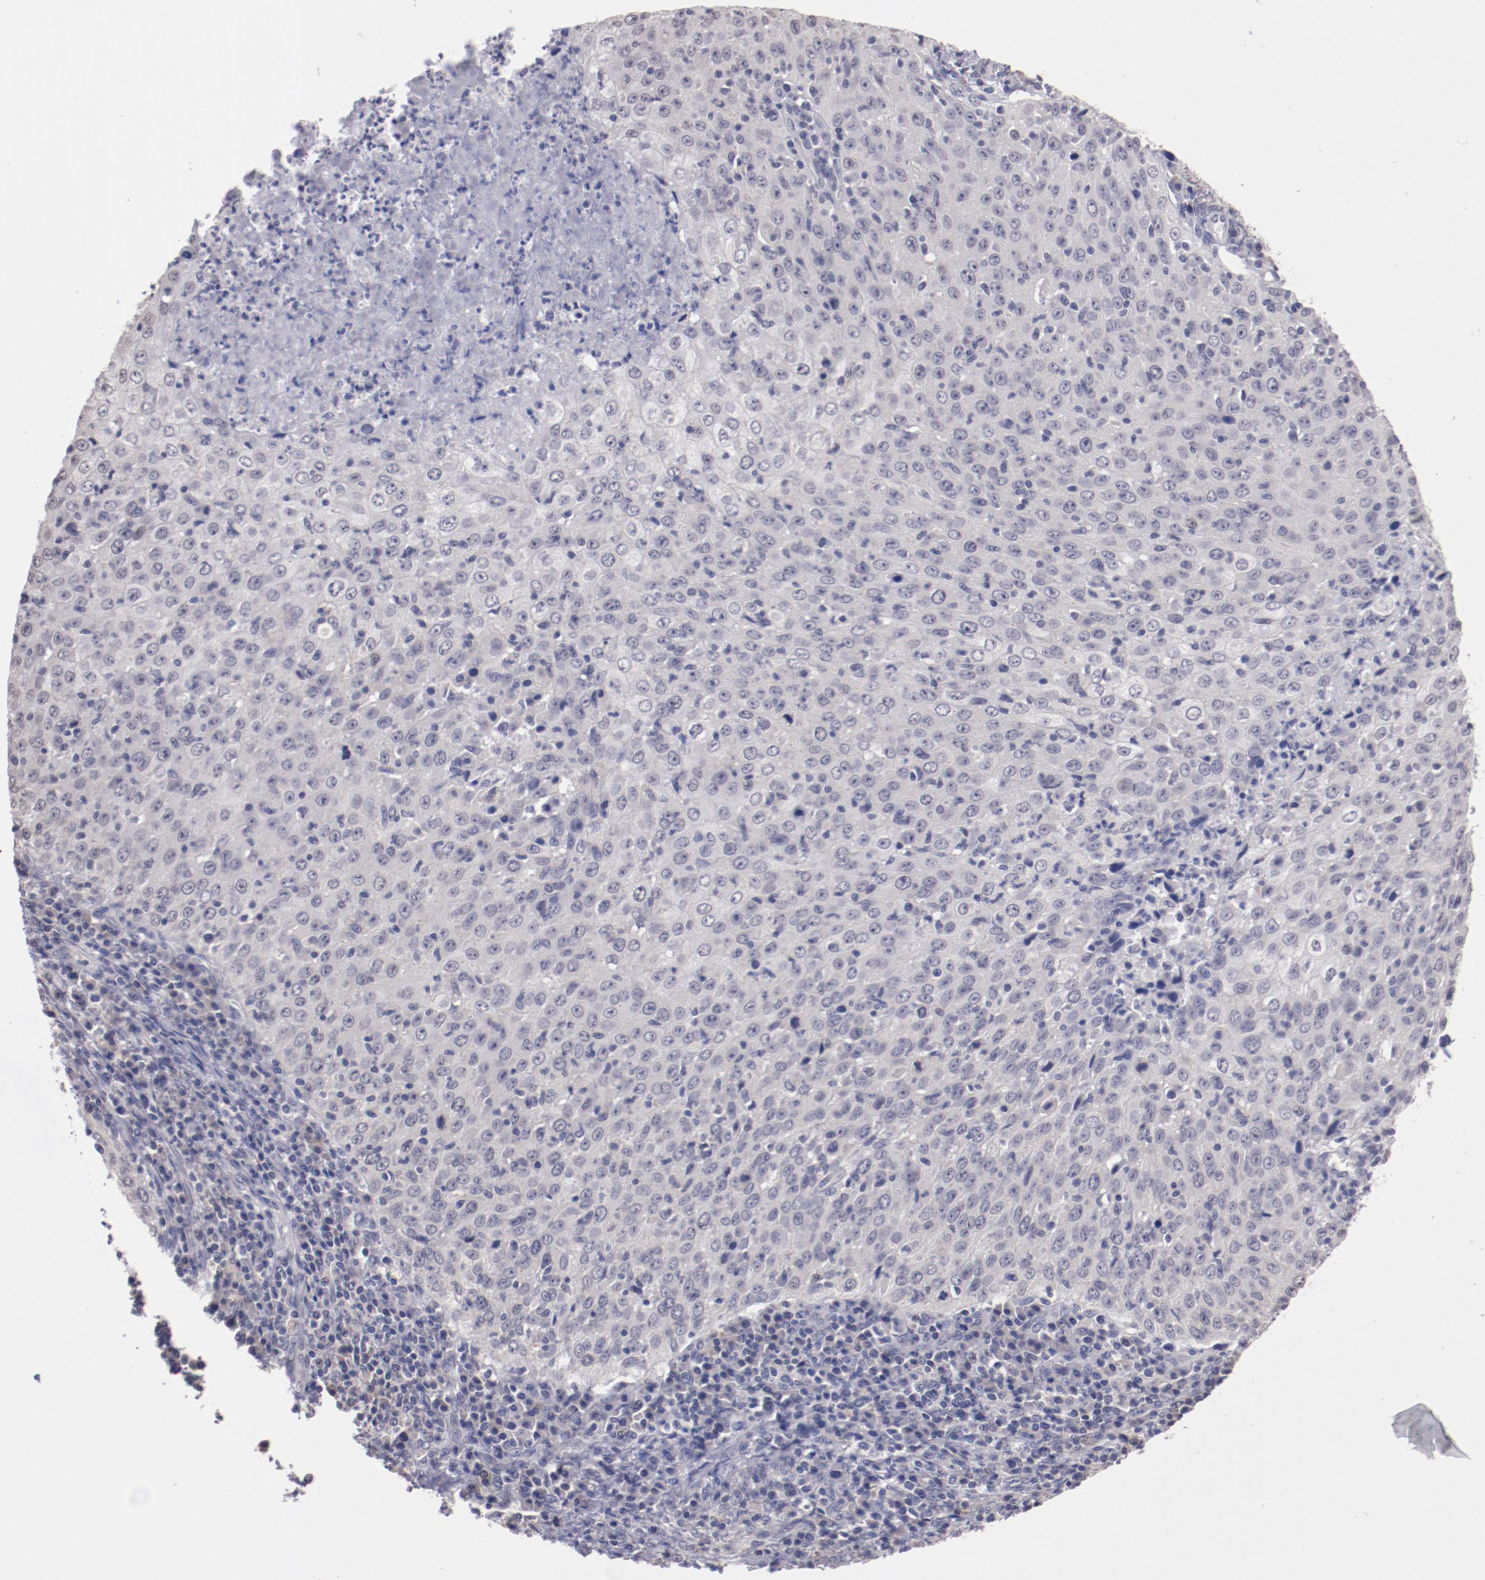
{"staining": {"intensity": "negative", "quantity": "none", "location": "none"}, "tissue": "cervical cancer", "cell_type": "Tumor cells", "image_type": "cancer", "snomed": [{"axis": "morphology", "description": "Squamous cell carcinoma, NOS"}, {"axis": "topography", "description": "Cervix"}], "caption": "Immunohistochemical staining of squamous cell carcinoma (cervical) reveals no significant staining in tumor cells.", "gene": "NRXN3", "patient": {"sex": "female", "age": 27}}